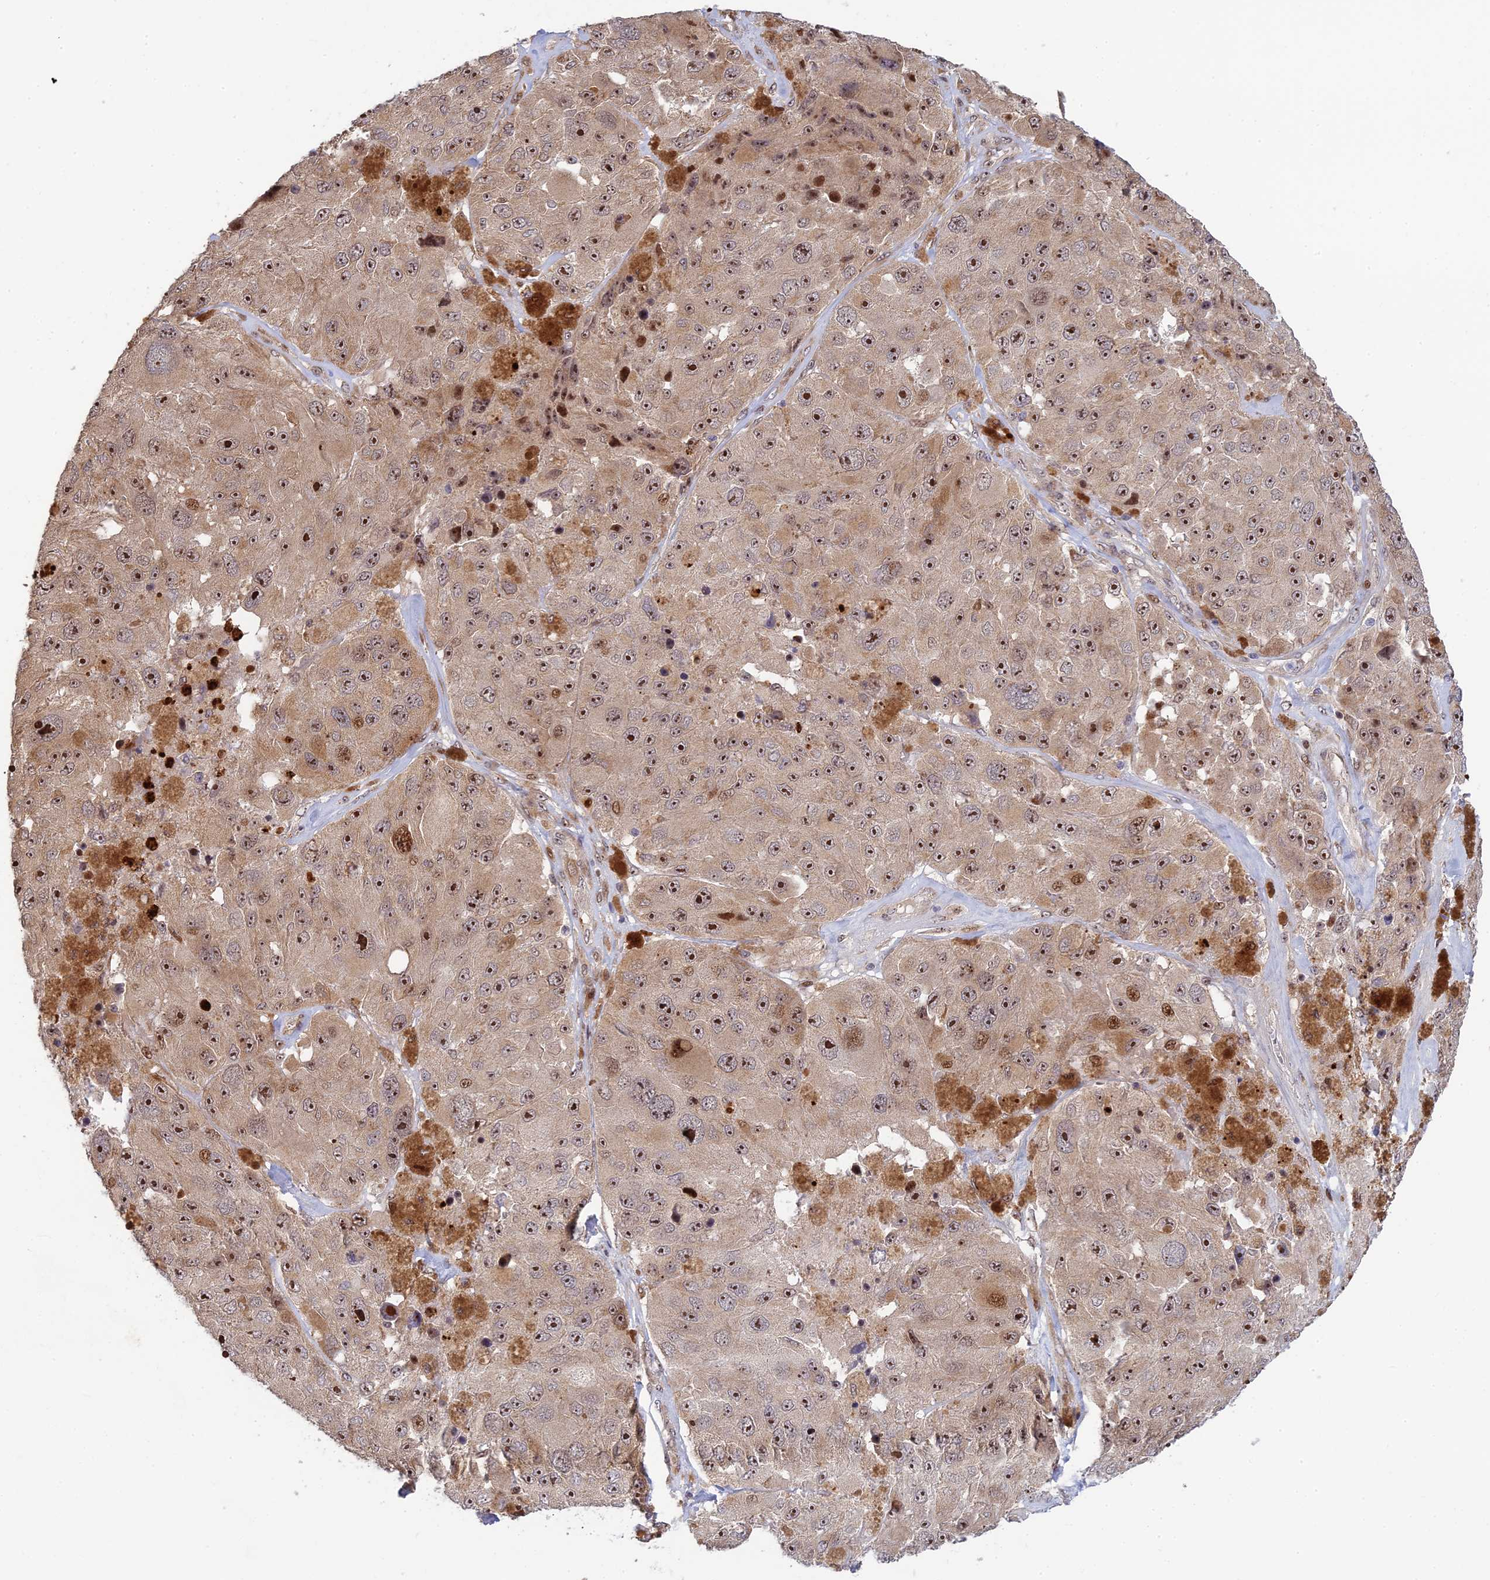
{"staining": {"intensity": "moderate", "quantity": ">75%", "location": "cytoplasmic/membranous,nuclear"}, "tissue": "melanoma", "cell_type": "Tumor cells", "image_type": "cancer", "snomed": [{"axis": "morphology", "description": "Malignant melanoma, Metastatic site"}, {"axis": "topography", "description": "Lymph node"}], "caption": "A photomicrograph of melanoma stained for a protein shows moderate cytoplasmic/membranous and nuclear brown staining in tumor cells.", "gene": "UFSP2", "patient": {"sex": "male", "age": 62}}